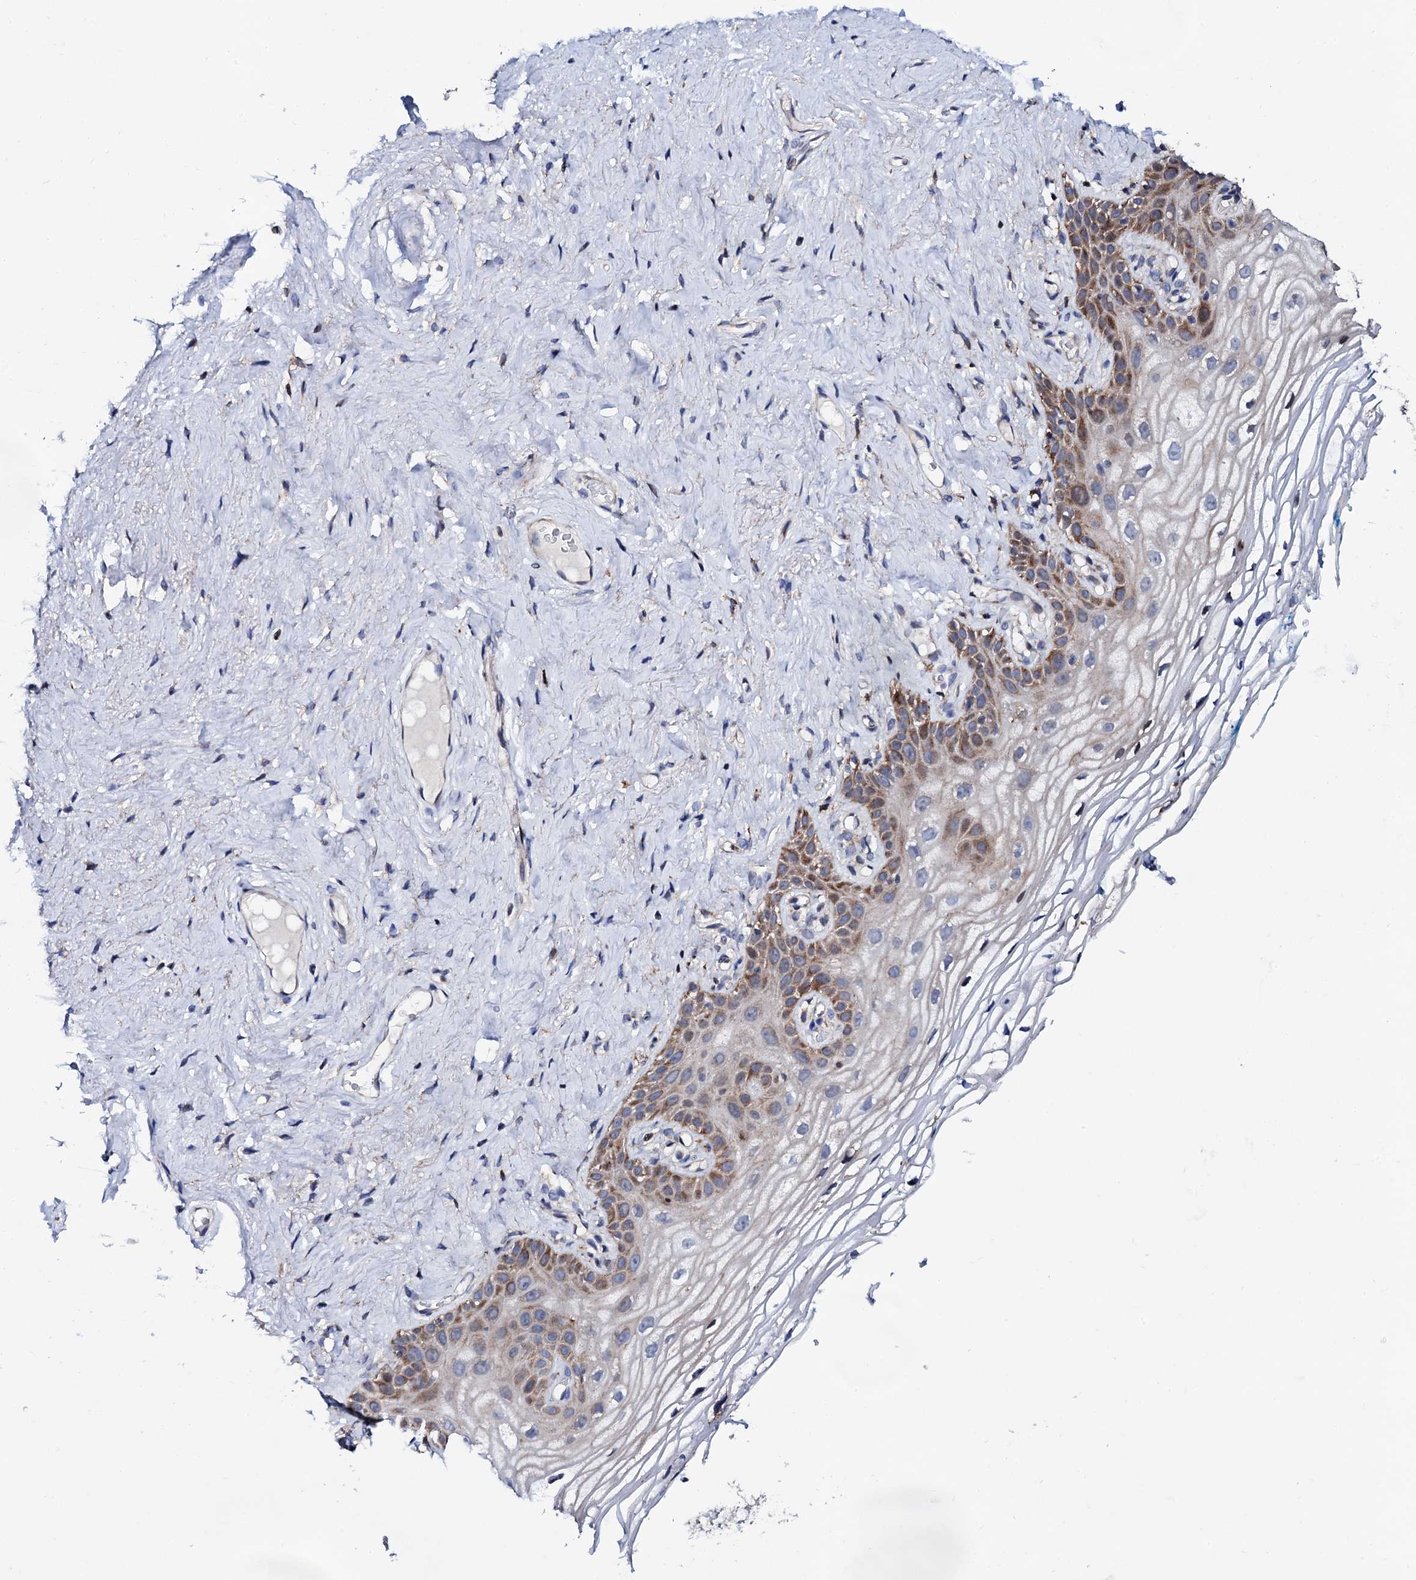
{"staining": {"intensity": "moderate", "quantity": "25%-75%", "location": "cytoplasmic/membranous"}, "tissue": "vagina", "cell_type": "Squamous epithelial cells", "image_type": "normal", "snomed": [{"axis": "morphology", "description": "Normal tissue, NOS"}, {"axis": "topography", "description": "Vagina"}], "caption": "The histopathology image reveals staining of benign vagina, revealing moderate cytoplasmic/membranous protein expression (brown color) within squamous epithelial cells. (brown staining indicates protein expression, while blue staining denotes nuclei).", "gene": "TCIRG1", "patient": {"sex": "female", "age": 68}}